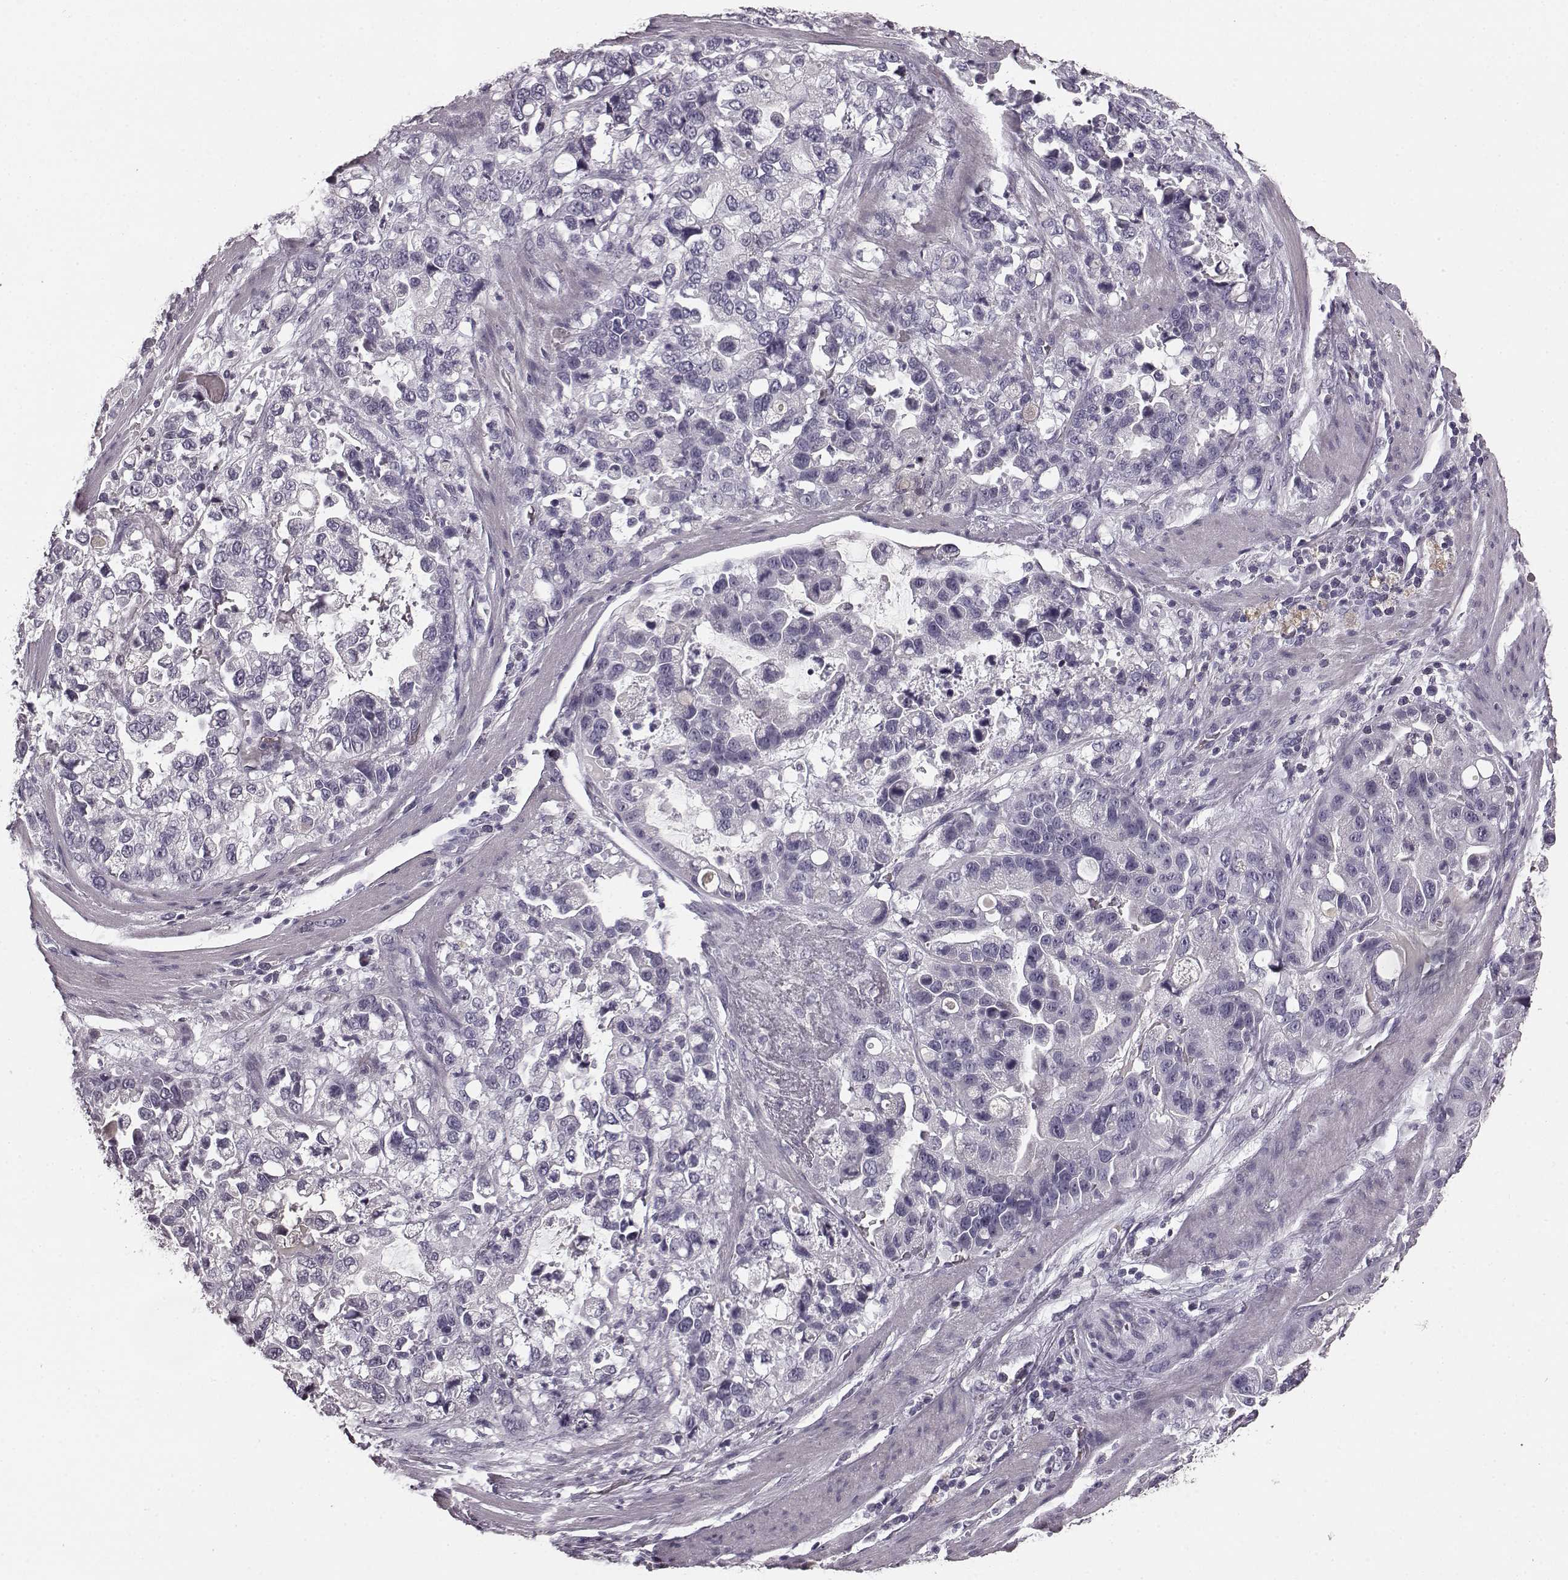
{"staining": {"intensity": "negative", "quantity": "none", "location": "none"}, "tissue": "stomach cancer", "cell_type": "Tumor cells", "image_type": "cancer", "snomed": [{"axis": "morphology", "description": "Adenocarcinoma, NOS"}, {"axis": "topography", "description": "Stomach"}], "caption": "A high-resolution photomicrograph shows immunohistochemistry staining of stomach adenocarcinoma, which displays no significant expression in tumor cells. Brightfield microscopy of immunohistochemistry (IHC) stained with DAB (brown) and hematoxylin (blue), captured at high magnification.", "gene": "RIT2", "patient": {"sex": "male", "age": 59}}